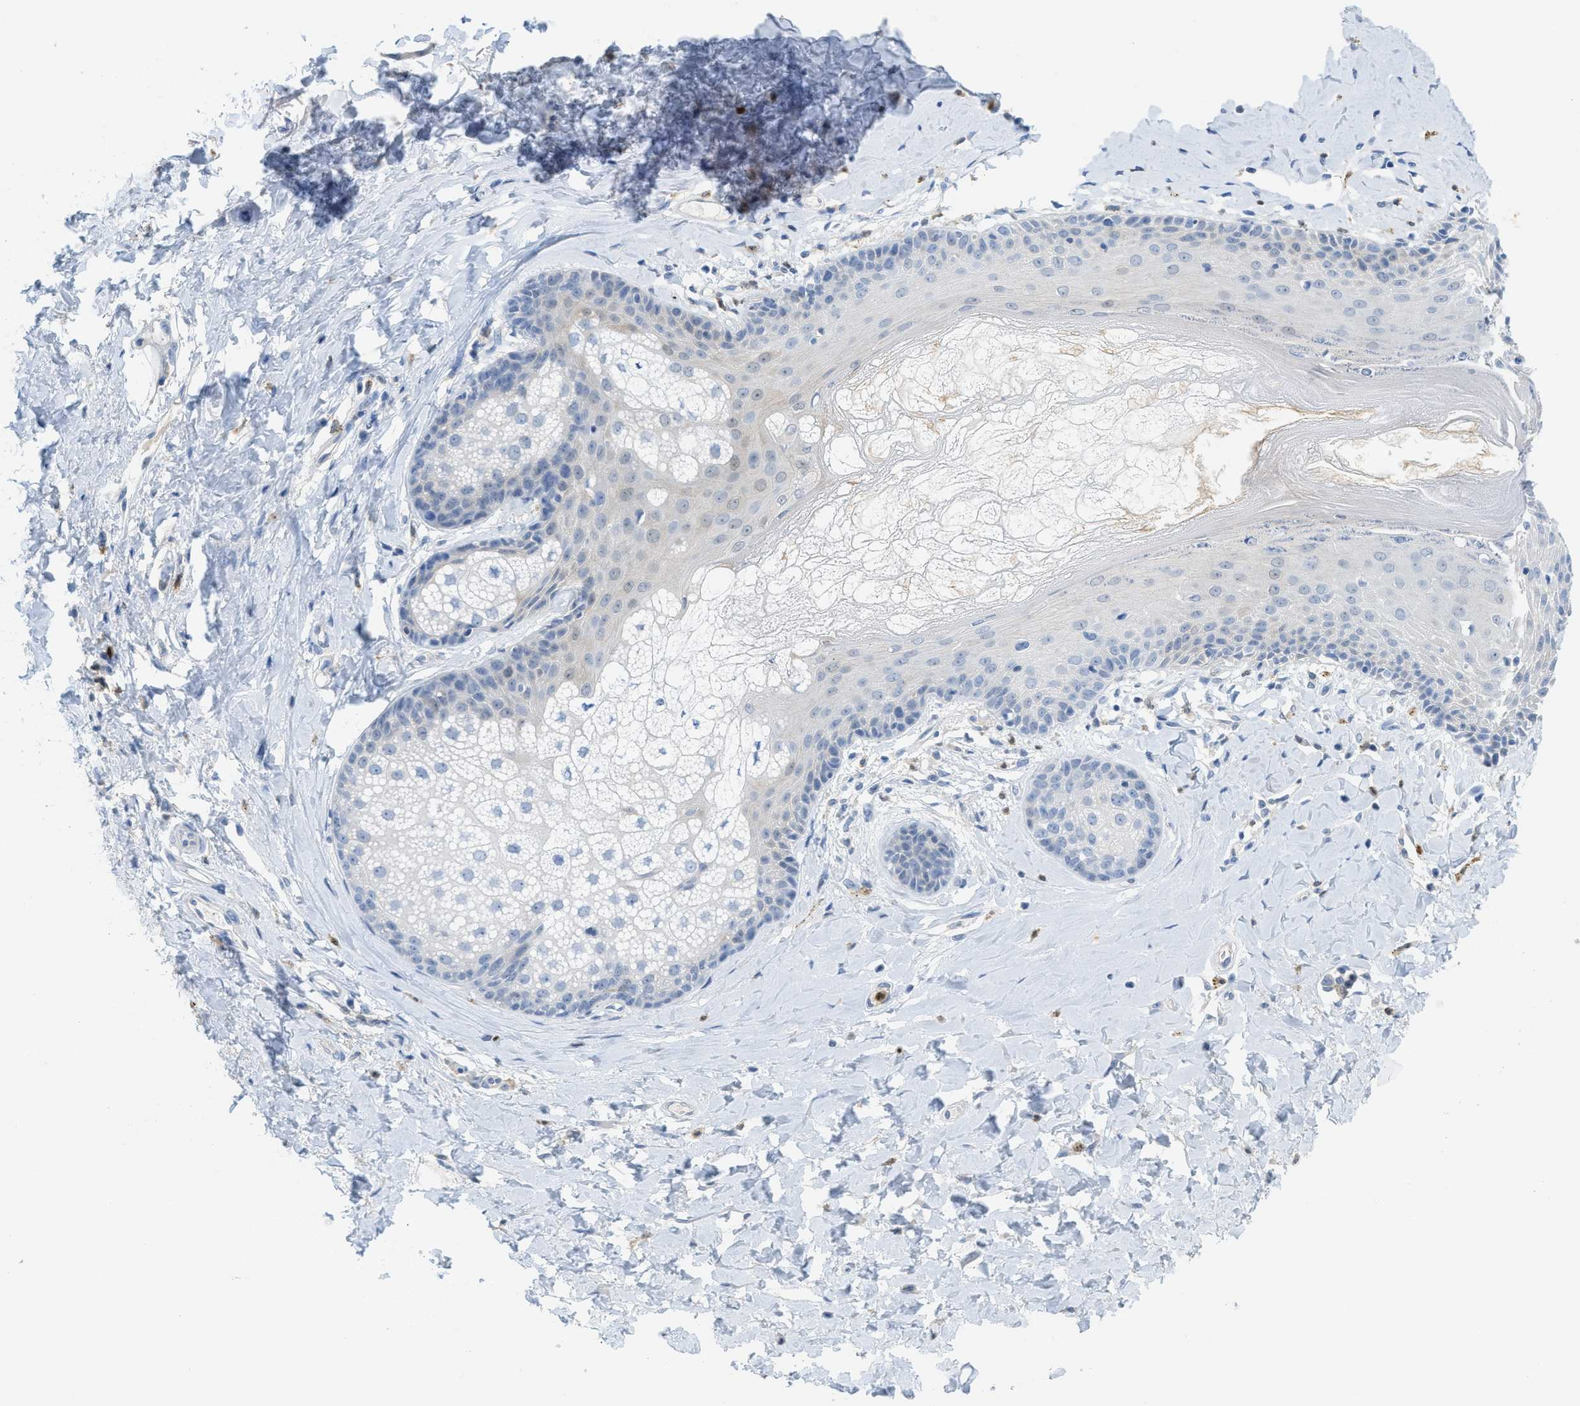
{"staining": {"intensity": "negative", "quantity": "none", "location": "none"}, "tissue": "skin", "cell_type": "Epidermal cells", "image_type": "normal", "snomed": [{"axis": "morphology", "description": "Normal tissue, NOS"}, {"axis": "topography", "description": "Anal"}], "caption": "IHC of normal skin shows no positivity in epidermal cells. (Brightfield microscopy of DAB (3,3'-diaminobenzidine) immunohistochemistry at high magnification).", "gene": "SERPINB1", "patient": {"sex": "male", "age": 69}}